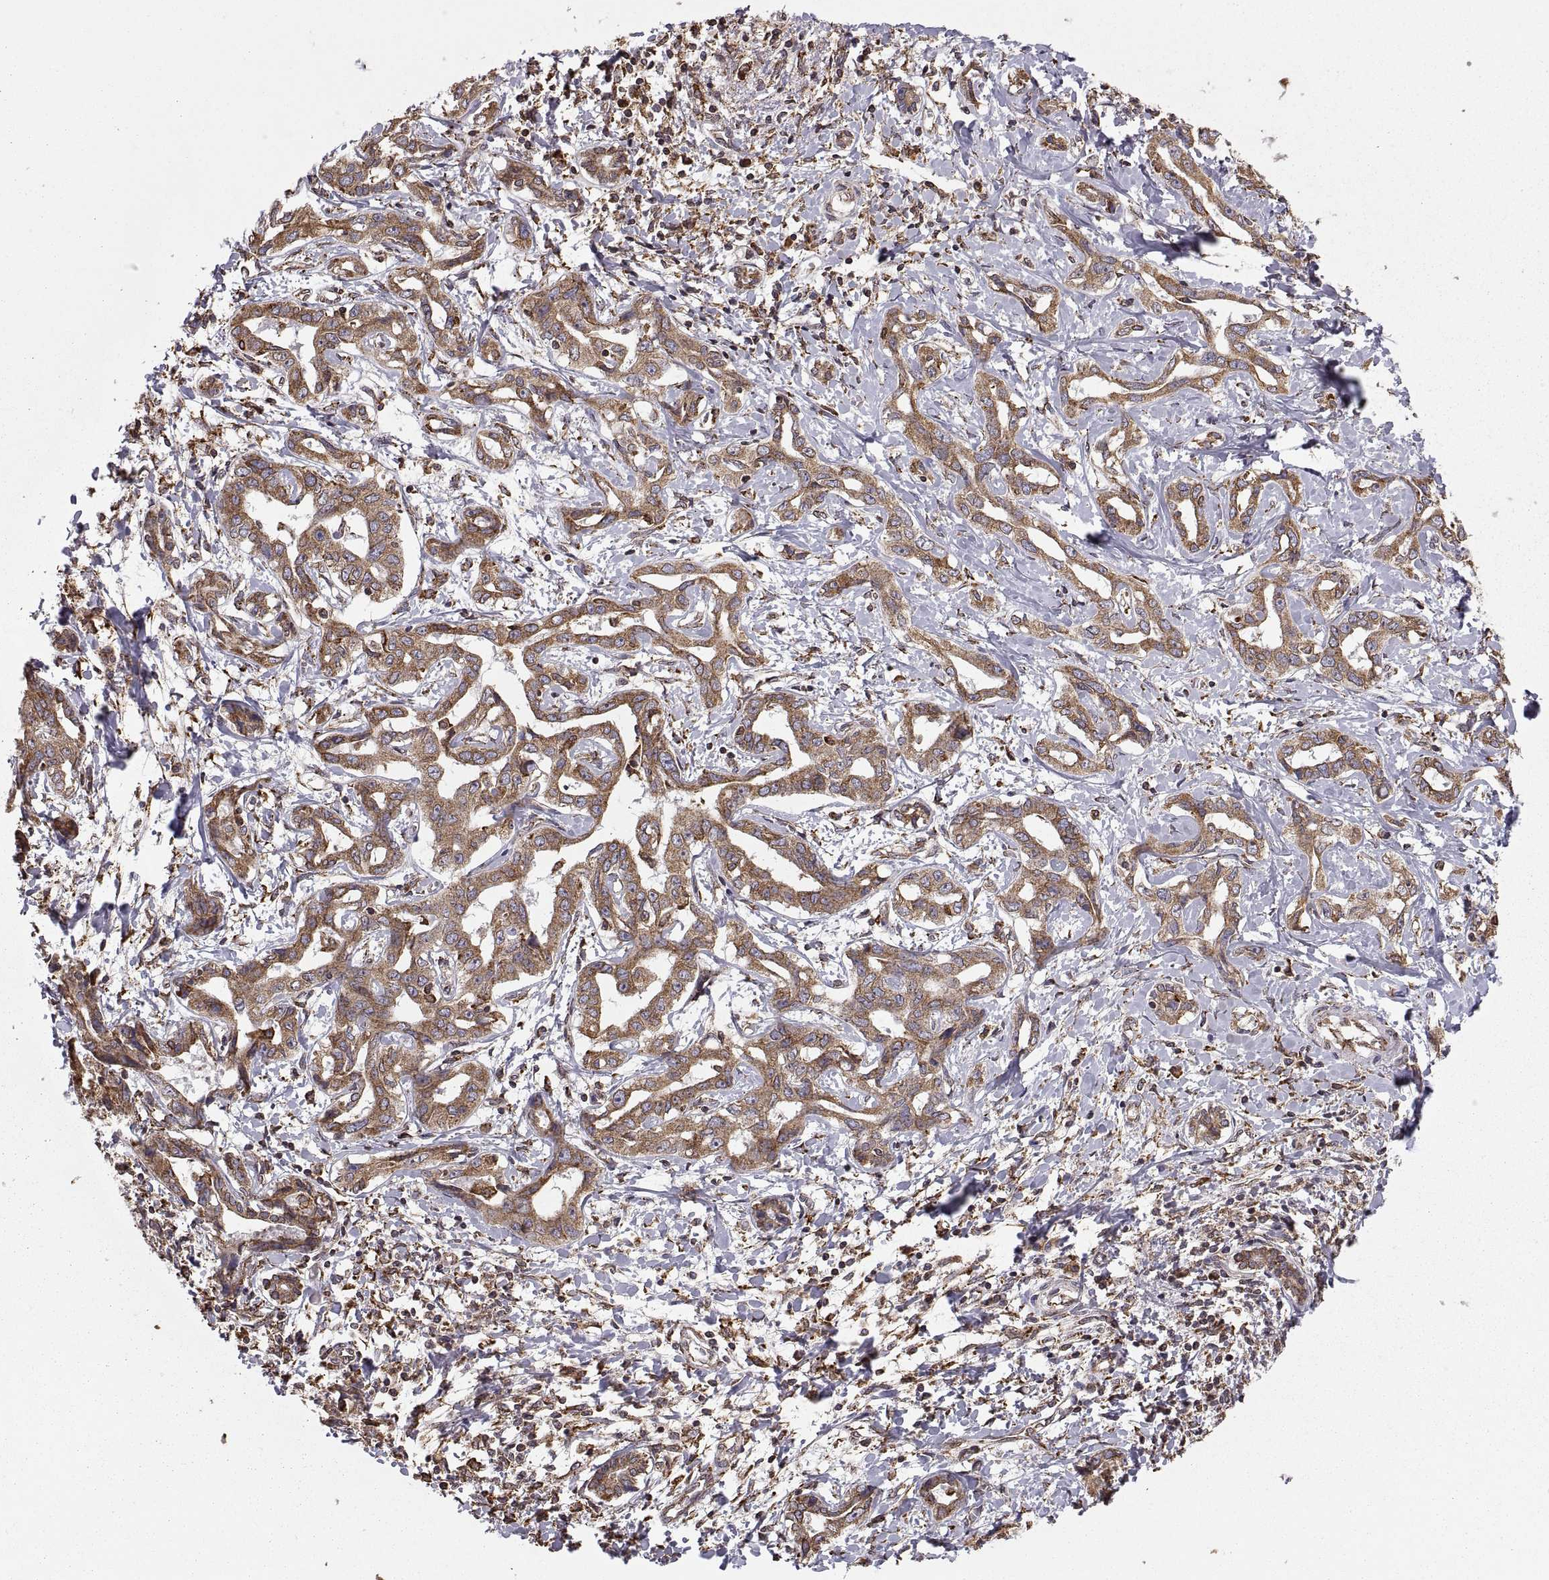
{"staining": {"intensity": "moderate", "quantity": ">75%", "location": "cytoplasmic/membranous"}, "tissue": "liver cancer", "cell_type": "Tumor cells", "image_type": "cancer", "snomed": [{"axis": "morphology", "description": "Cholangiocarcinoma"}, {"axis": "topography", "description": "Liver"}], "caption": "Moderate cytoplasmic/membranous staining for a protein is present in about >75% of tumor cells of liver cancer (cholangiocarcinoma) using immunohistochemistry.", "gene": "PDIA3", "patient": {"sex": "male", "age": 59}}